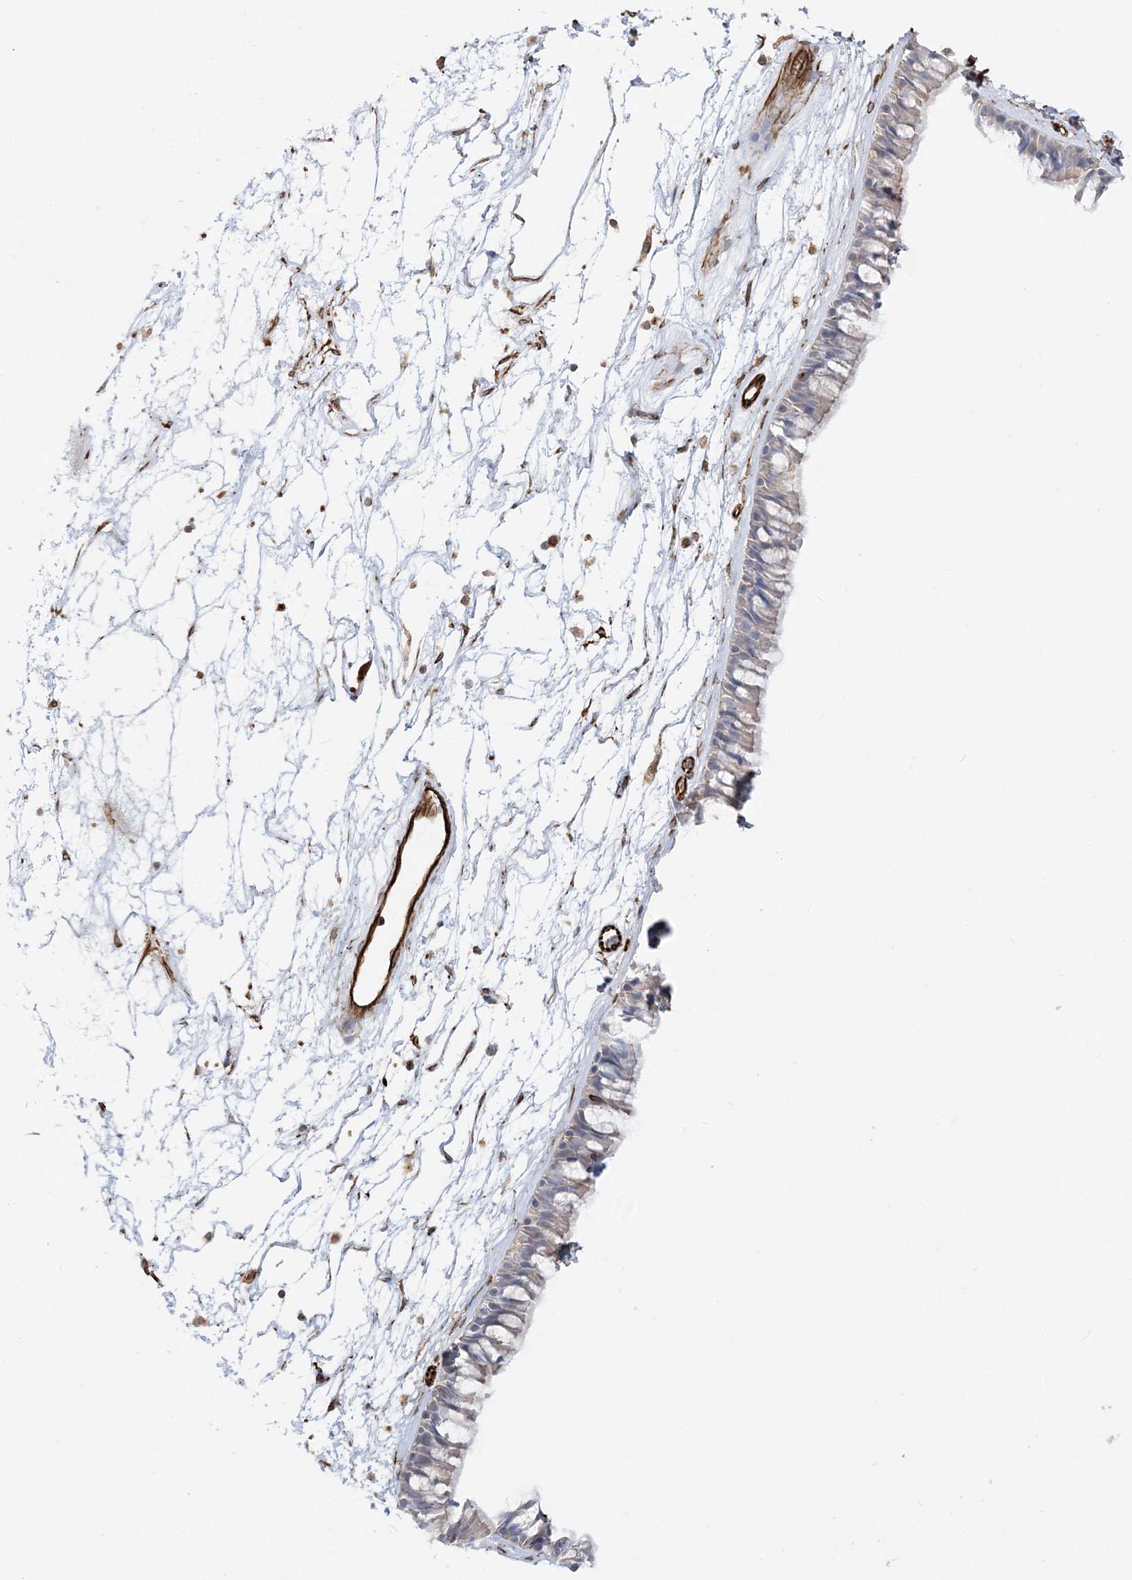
{"staining": {"intensity": "negative", "quantity": "none", "location": "none"}, "tissue": "nasopharynx", "cell_type": "Respiratory epithelial cells", "image_type": "normal", "snomed": [{"axis": "morphology", "description": "Normal tissue, NOS"}, {"axis": "topography", "description": "Nasopharynx"}], "caption": "Immunohistochemical staining of unremarkable nasopharynx displays no significant positivity in respiratory epithelial cells.", "gene": "SCLT1", "patient": {"sex": "male", "age": 64}}